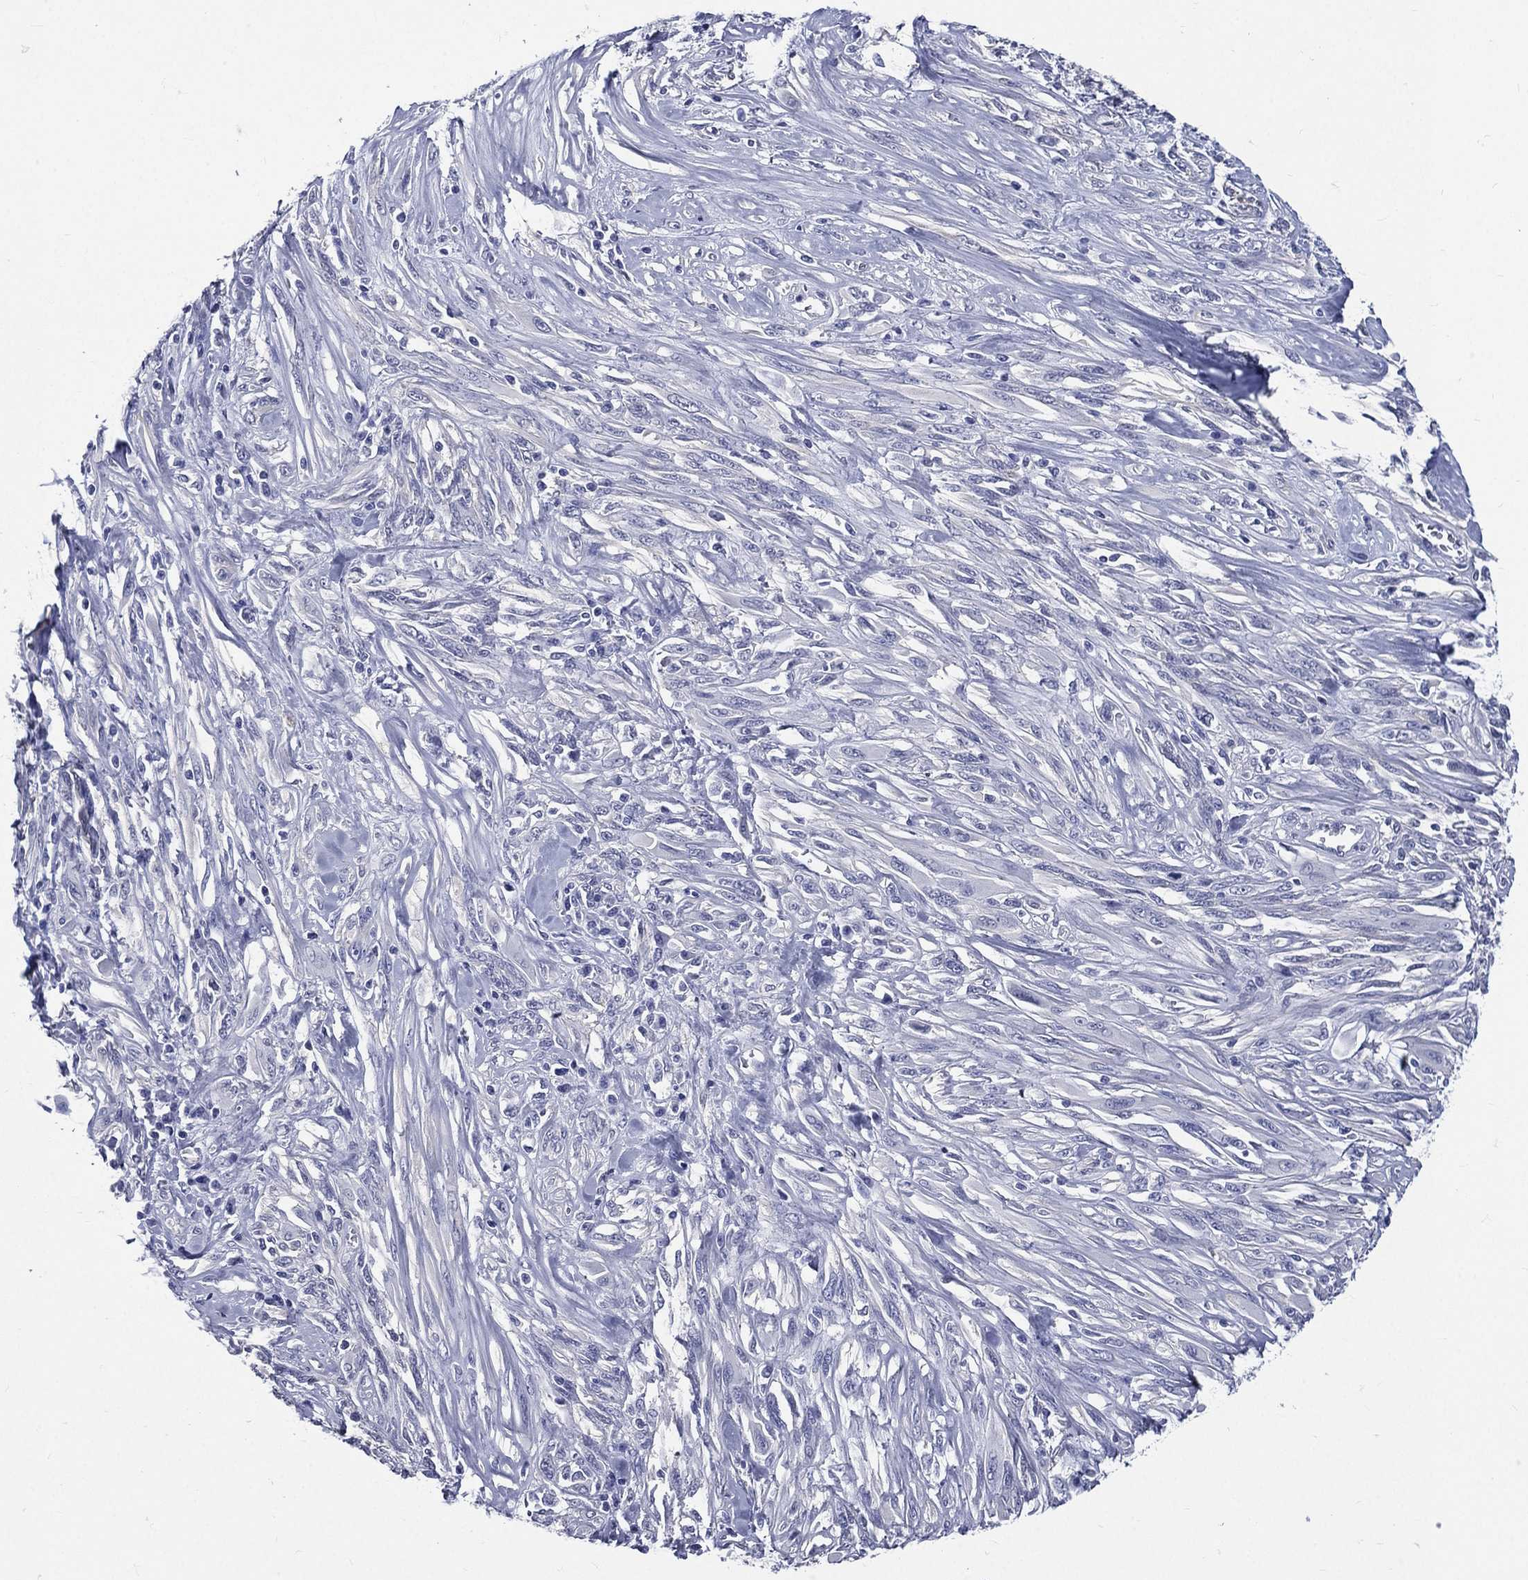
{"staining": {"intensity": "negative", "quantity": "none", "location": "none"}, "tissue": "melanoma", "cell_type": "Tumor cells", "image_type": "cancer", "snomed": [{"axis": "morphology", "description": "Malignant melanoma, NOS"}, {"axis": "topography", "description": "Skin"}], "caption": "Tumor cells are negative for protein expression in human malignant melanoma.", "gene": "DPYS", "patient": {"sex": "female", "age": 91}}